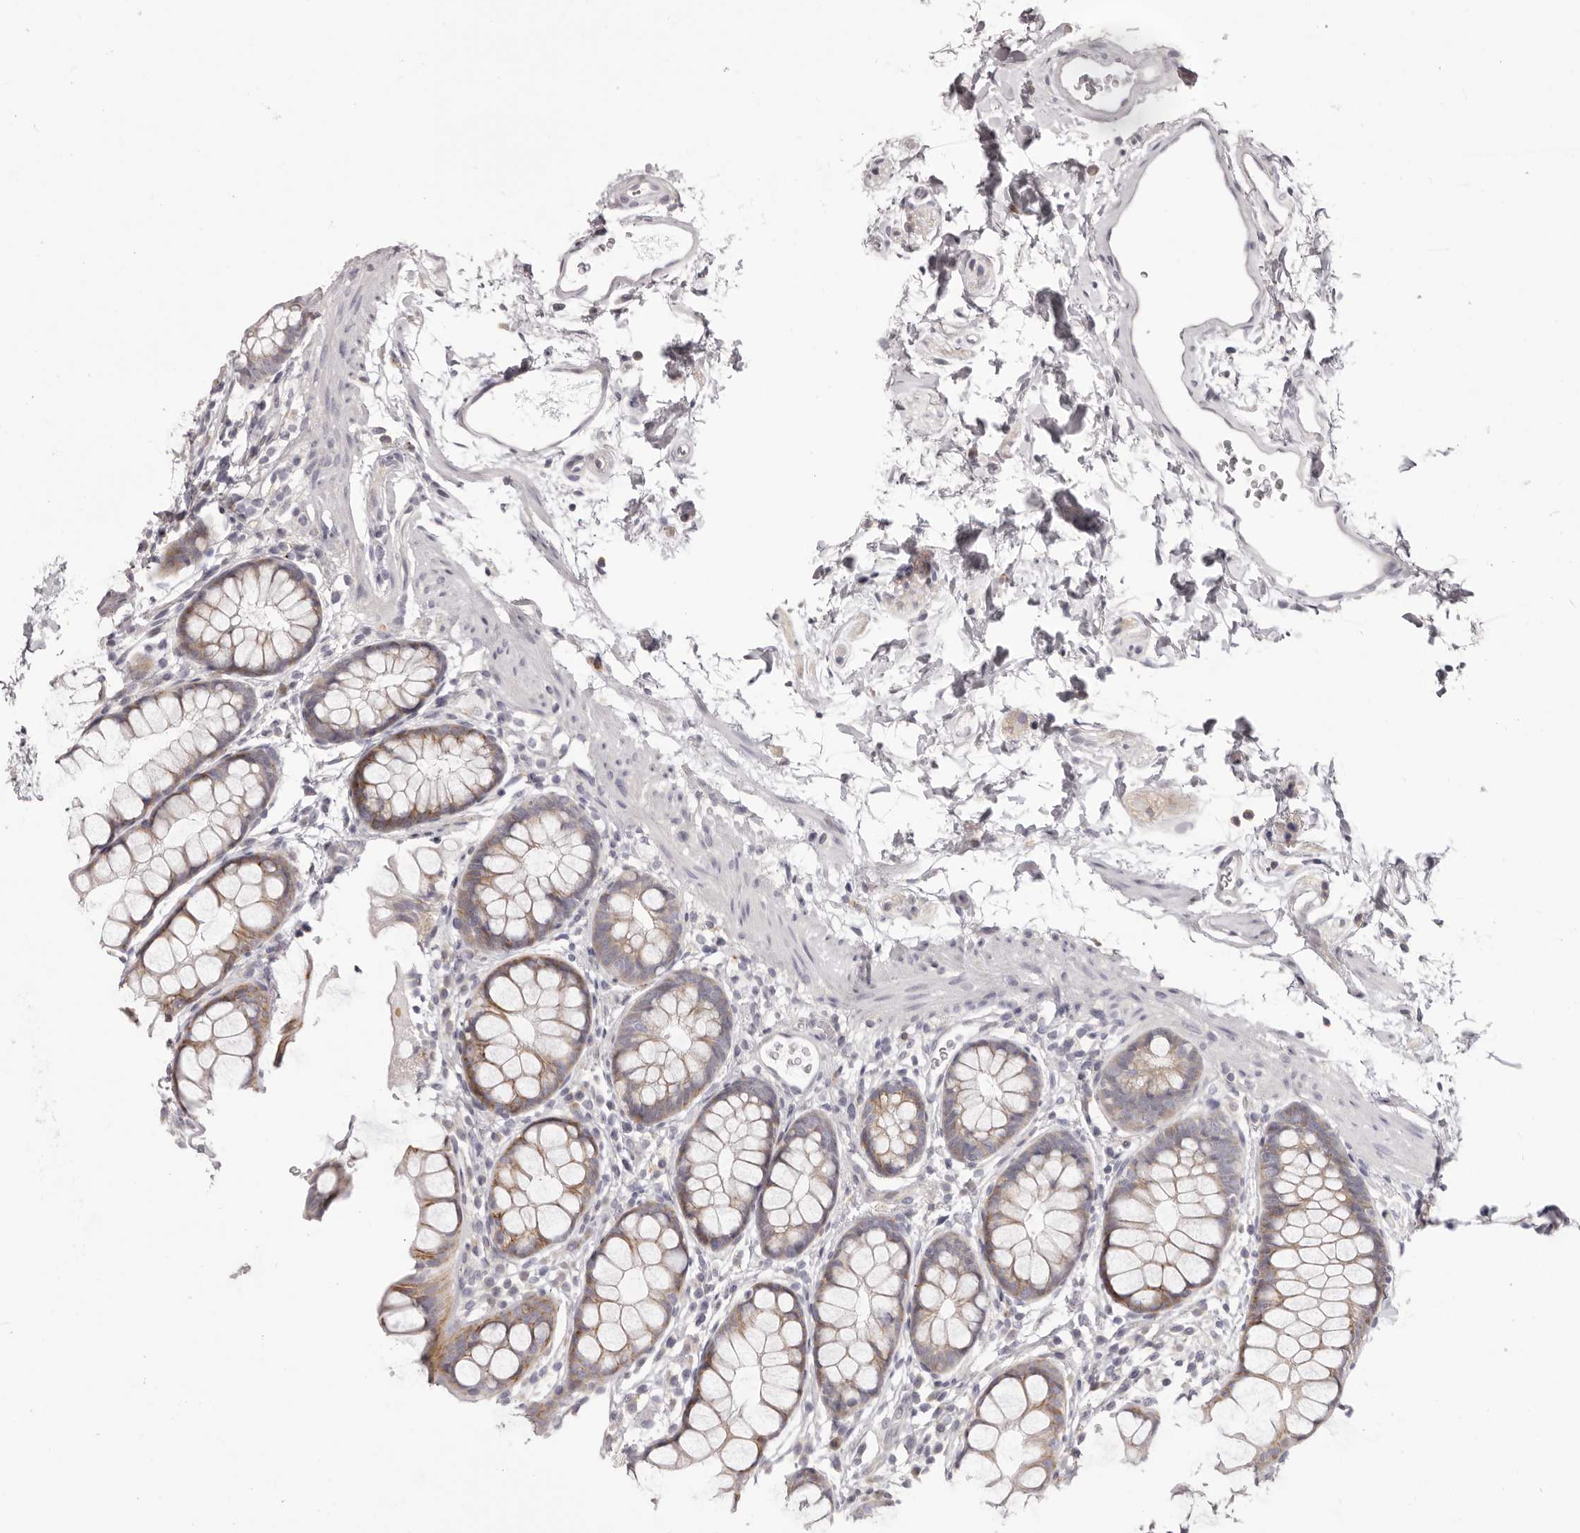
{"staining": {"intensity": "moderate", "quantity": ">75%", "location": "cytoplasmic/membranous"}, "tissue": "rectum", "cell_type": "Glandular cells", "image_type": "normal", "snomed": [{"axis": "morphology", "description": "Normal tissue, NOS"}, {"axis": "topography", "description": "Rectum"}], "caption": "Immunohistochemical staining of unremarkable rectum displays moderate cytoplasmic/membranous protein positivity in approximately >75% of glandular cells. (DAB IHC with brightfield microscopy, high magnification).", "gene": "OTUD3", "patient": {"sex": "female", "age": 65}}